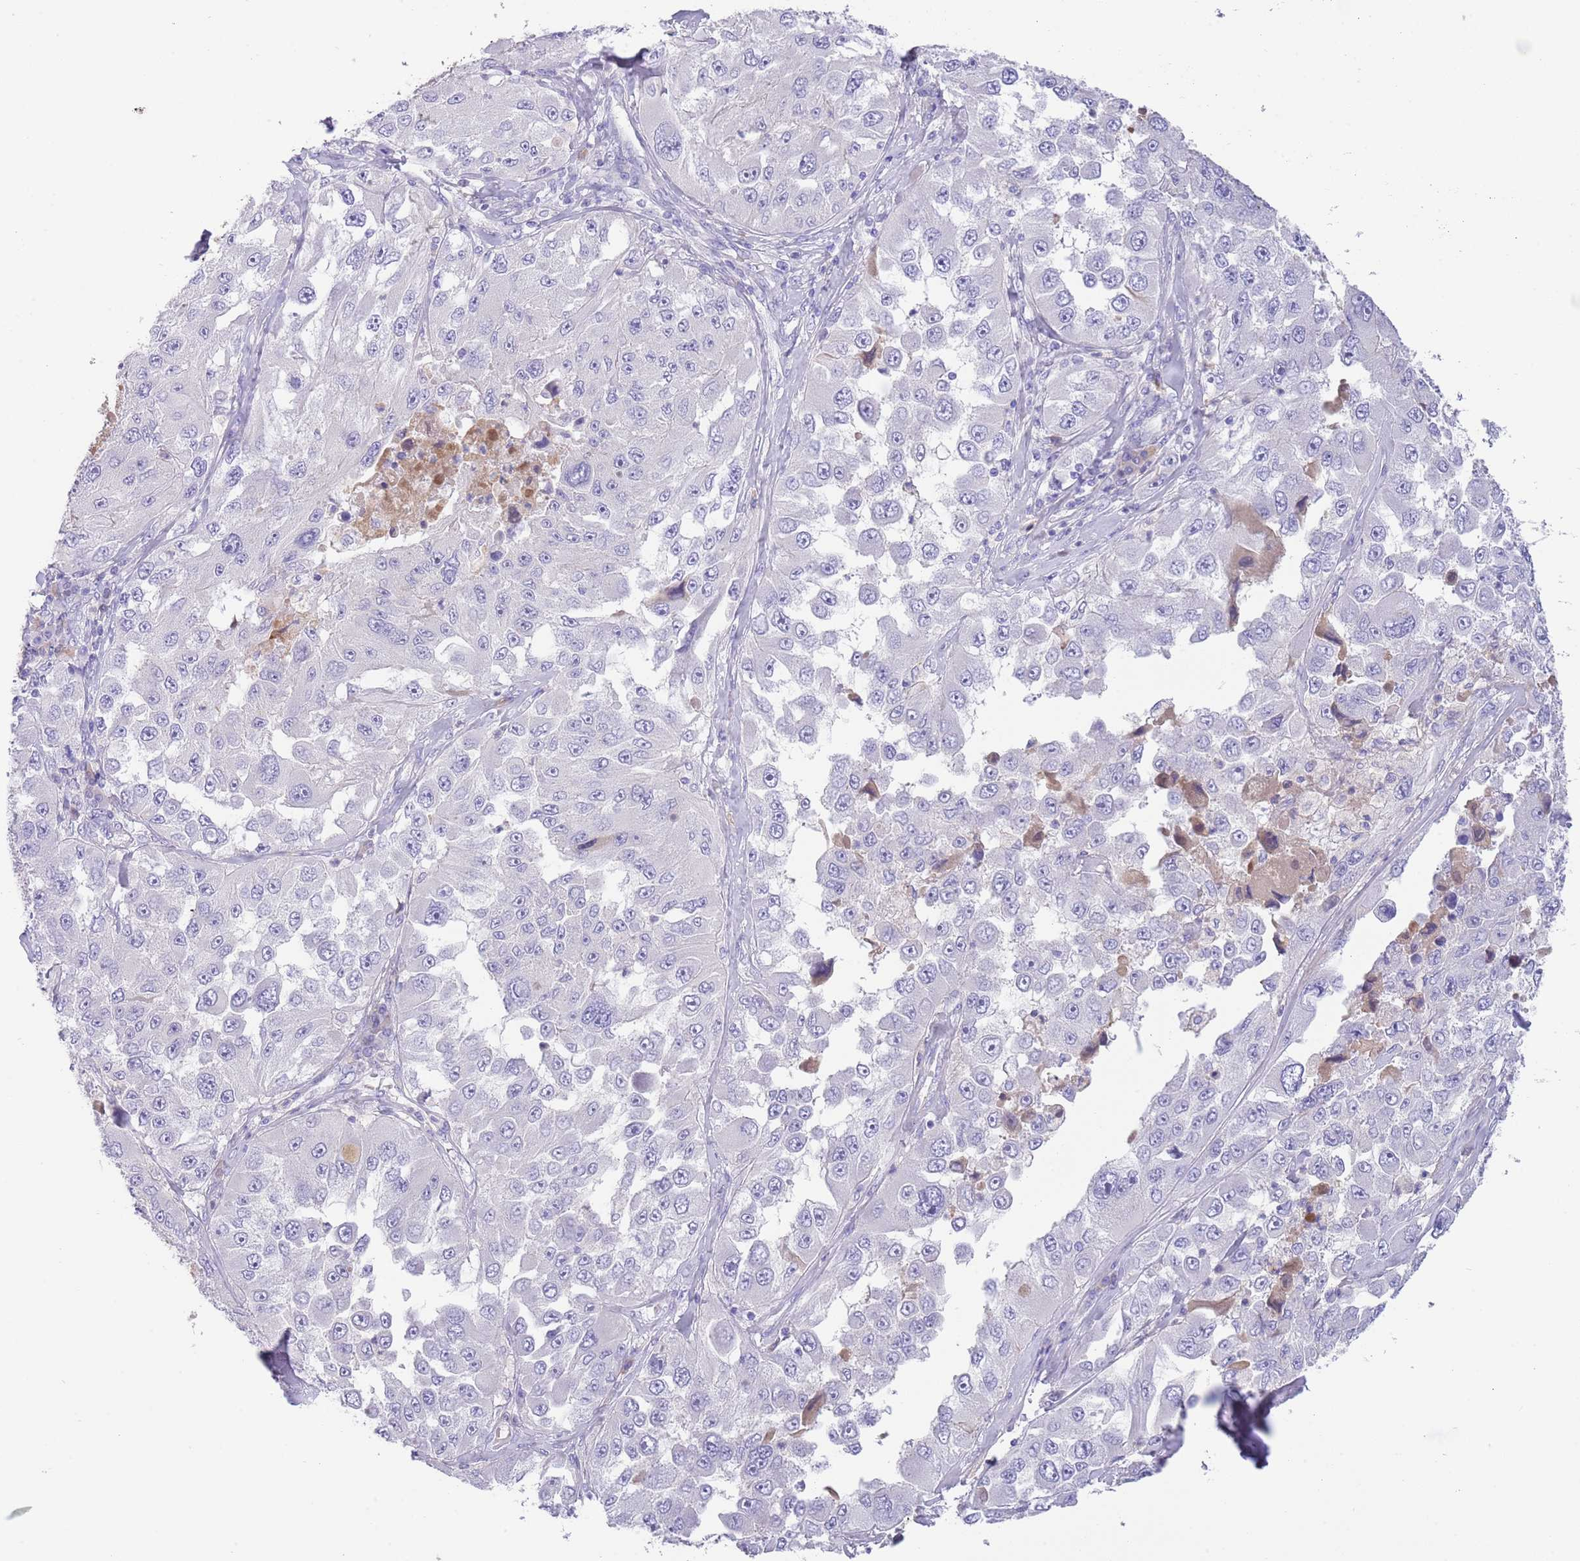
{"staining": {"intensity": "negative", "quantity": "none", "location": "none"}, "tissue": "melanoma", "cell_type": "Tumor cells", "image_type": "cancer", "snomed": [{"axis": "morphology", "description": "Malignant melanoma, Metastatic site"}, {"axis": "topography", "description": "Lymph node"}], "caption": "The immunohistochemistry (IHC) image has no significant positivity in tumor cells of melanoma tissue.", "gene": "IGFL4", "patient": {"sex": "male", "age": 62}}